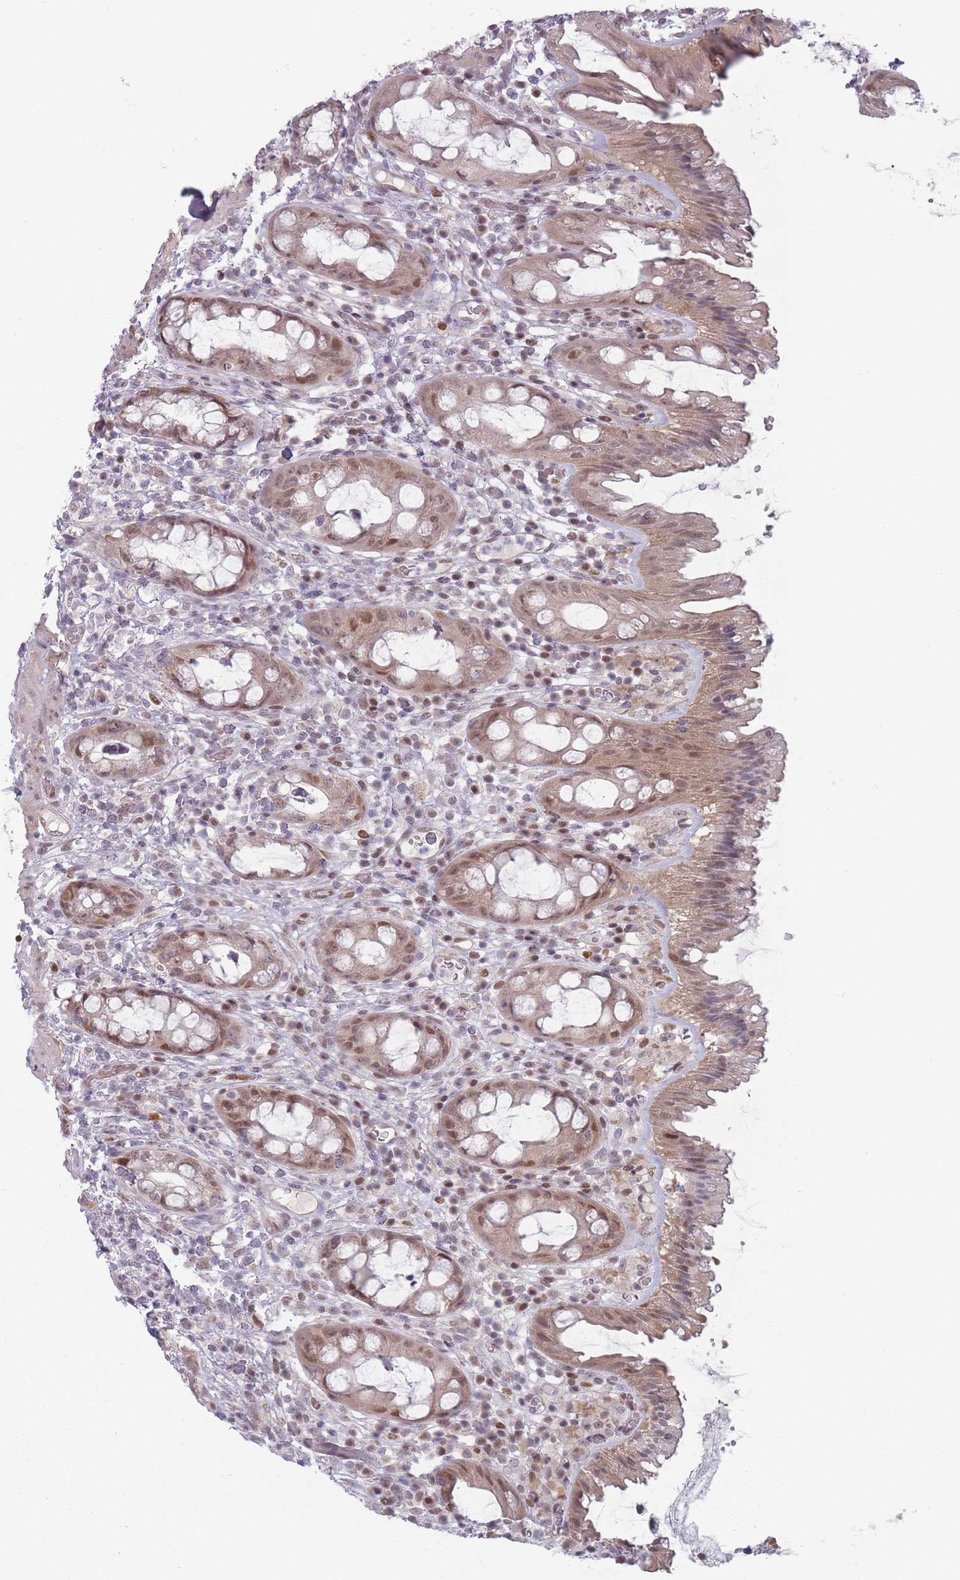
{"staining": {"intensity": "moderate", "quantity": ">75%", "location": "cytoplasmic/membranous,nuclear"}, "tissue": "rectum", "cell_type": "Glandular cells", "image_type": "normal", "snomed": [{"axis": "morphology", "description": "Normal tissue, NOS"}, {"axis": "topography", "description": "Rectum"}], "caption": "Protein expression analysis of normal human rectum reveals moderate cytoplasmic/membranous,nuclear expression in approximately >75% of glandular cells.", "gene": "SH3BGRL2", "patient": {"sex": "female", "age": 57}}